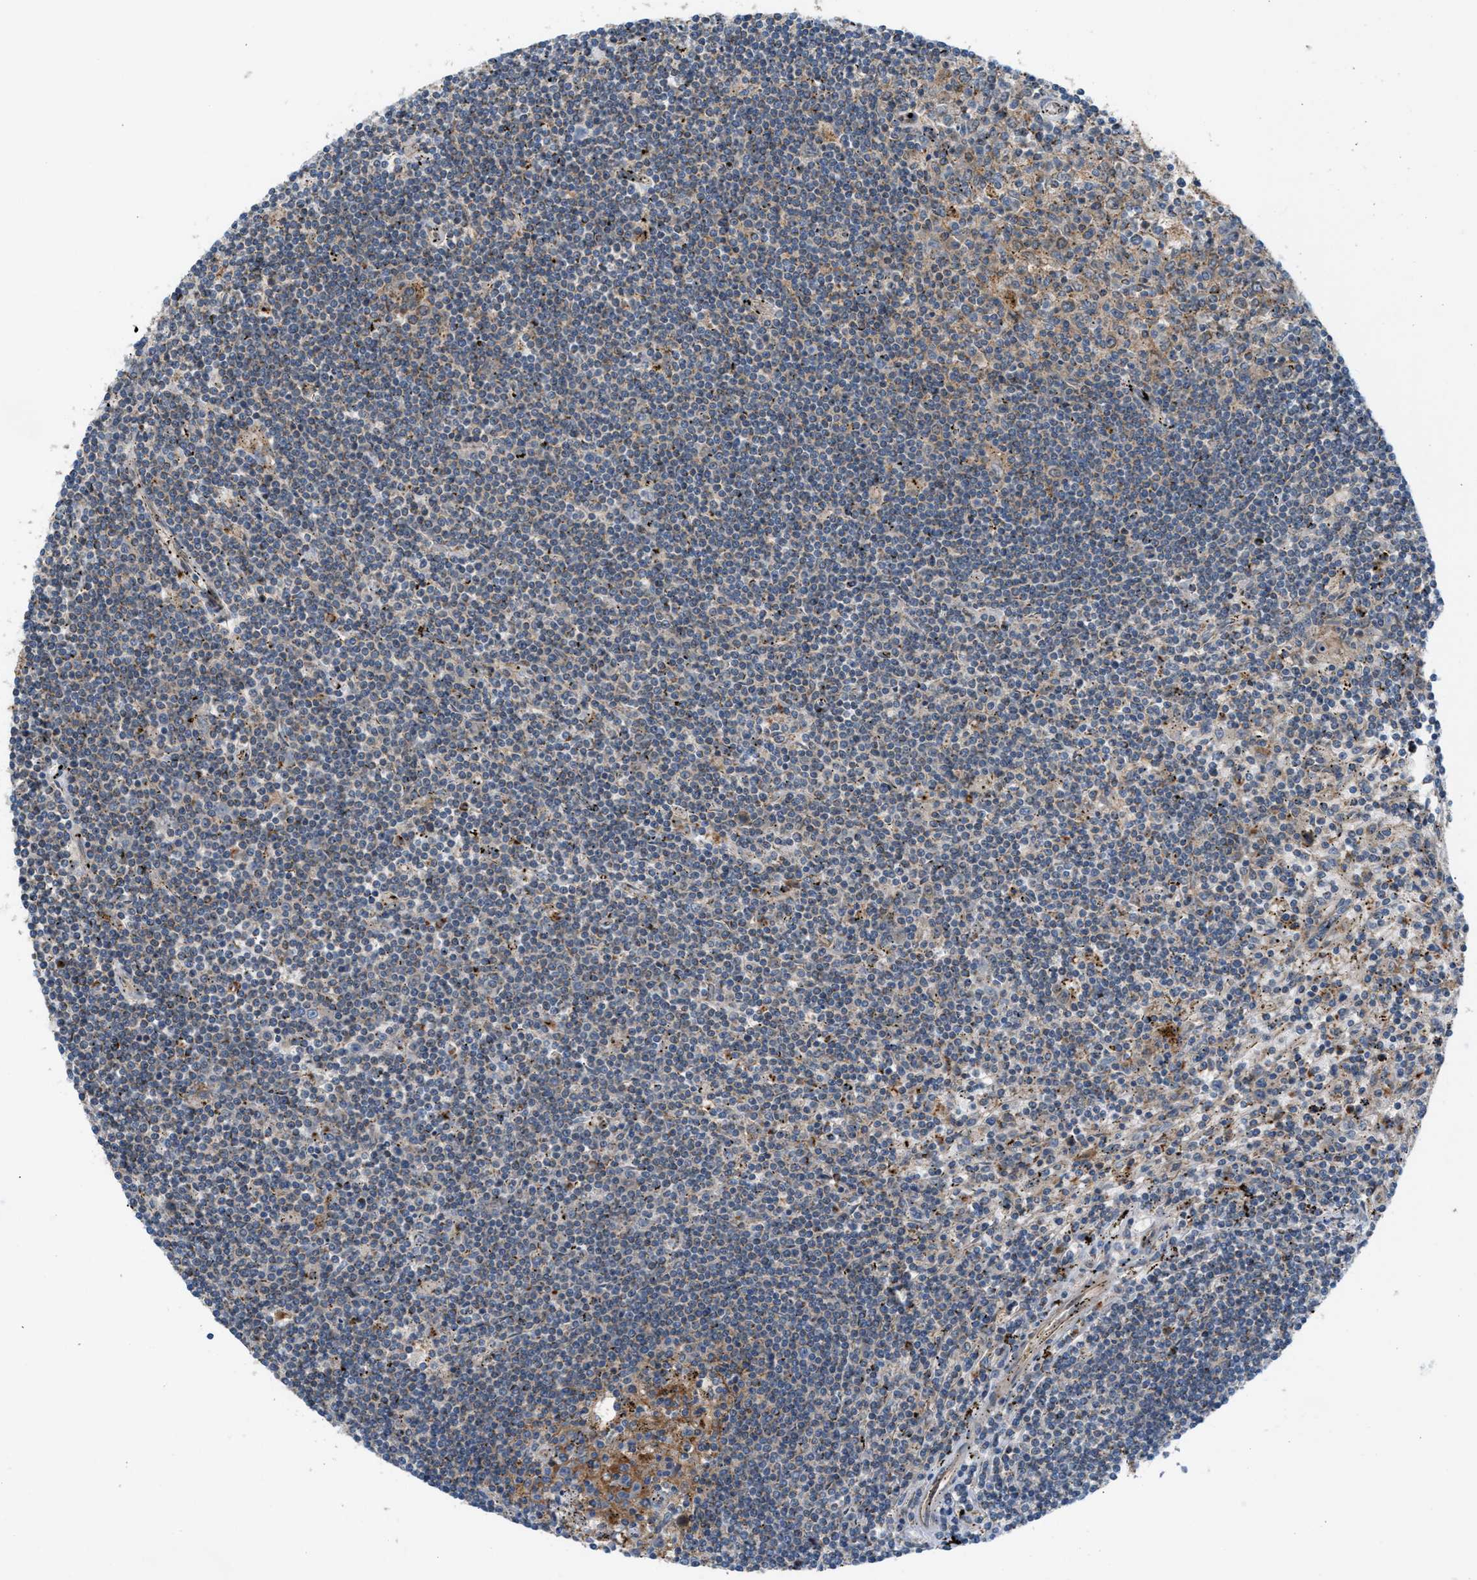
{"staining": {"intensity": "weak", "quantity": "25%-75%", "location": "cytoplasmic/membranous"}, "tissue": "lymphoma", "cell_type": "Tumor cells", "image_type": "cancer", "snomed": [{"axis": "morphology", "description": "Malignant lymphoma, non-Hodgkin's type, Low grade"}, {"axis": "topography", "description": "Spleen"}], "caption": "Protein staining displays weak cytoplasmic/membranous staining in approximately 25%-75% of tumor cells in malignant lymphoma, non-Hodgkin's type (low-grade). The staining was performed using DAB to visualize the protein expression in brown, while the nuclei were stained in blue with hematoxylin (Magnification: 20x).", "gene": "PDCL", "patient": {"sex": "male", "age": 76}}